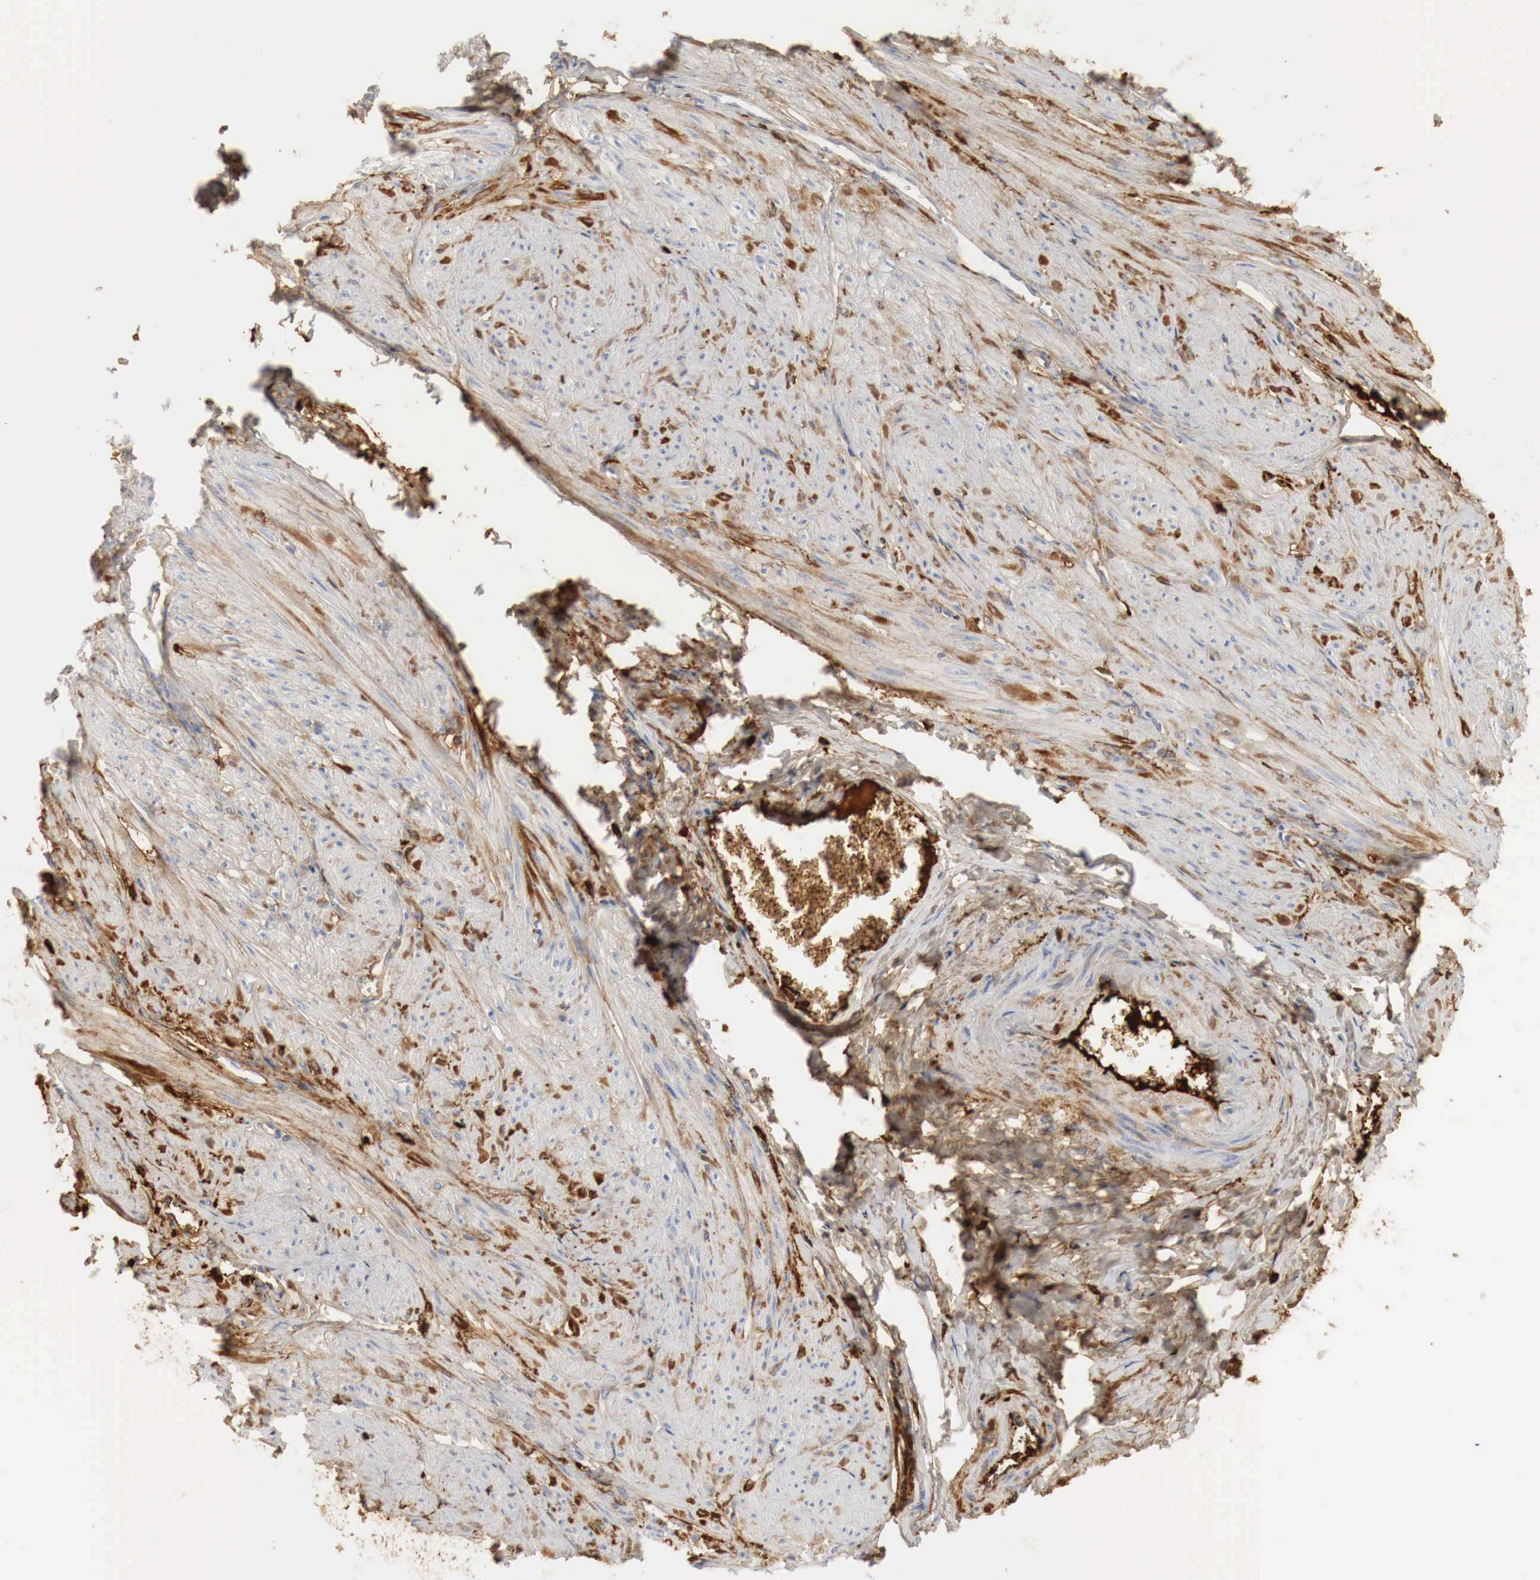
{"staining": {"intensity": "strong", "quantity": ">75%", "location": "cytoplasmic/membranous"}, "tissue": "smooth muscle", "cell_type": "Smooth muscle cells", "image_type": "normal", "snomed": [{"axis": "morphology", "description": "Normal tissue, NOS"}, {"axis": "topography", "description": "Uterus"}], "caption": "Brown immunohistochemical staining in unremarkable human smooth muscle demonstrates strong cytoplasmic/membranous expression in about >75% of smooth muscle cells. The staining was performed using DAB to visualize the protein expression in brown, while the nuclei were stained in blue with hematoxylin (Magnification: 20x).", "gene": "IGLC3", "patient": {"sex": "female", "age": 45}}